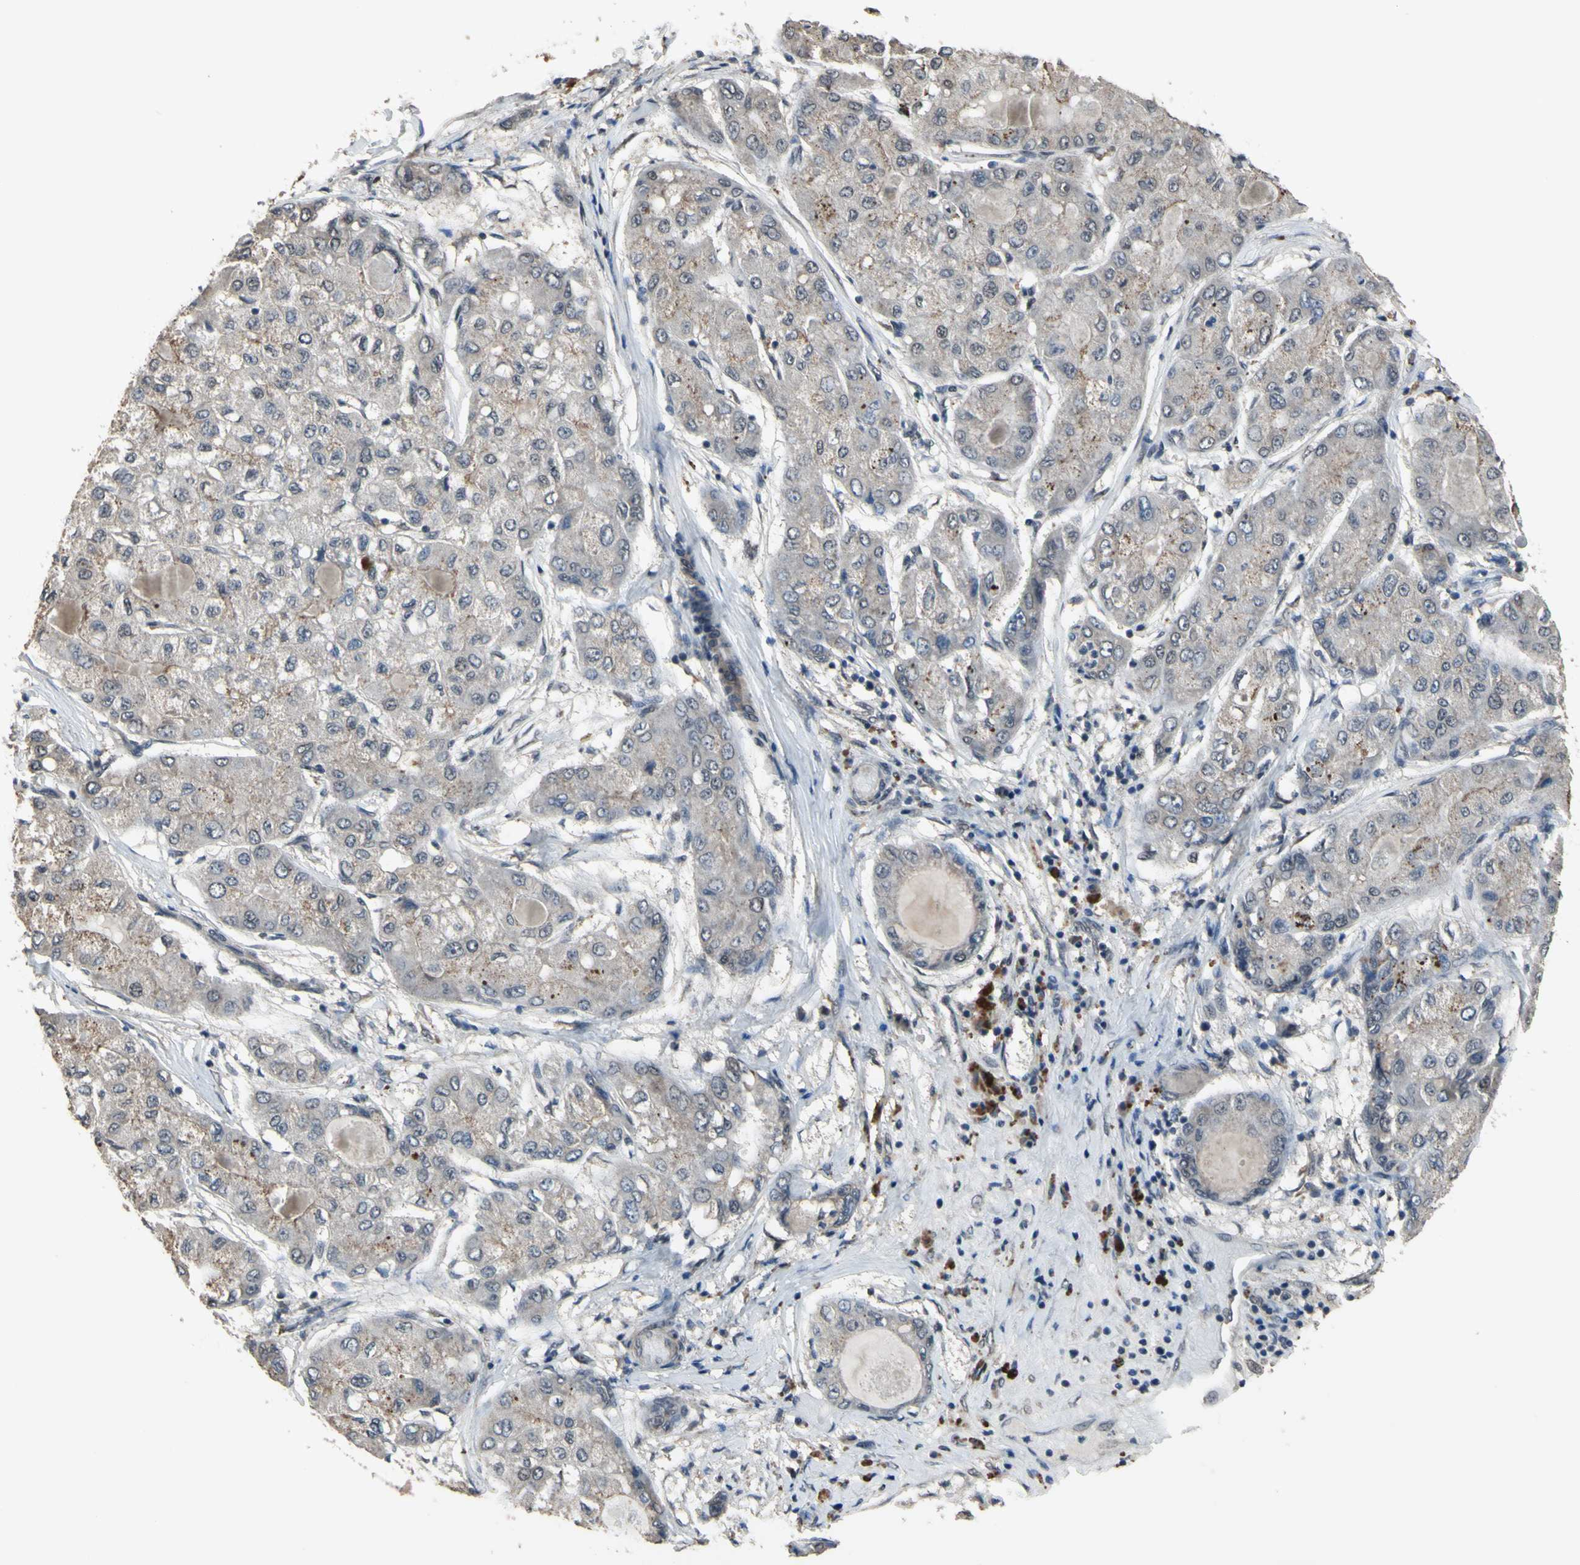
{"staining": {"intensity": "negative", "quantity": "none", "location": "none"}, "tissue": "liver cancer", "cell_type": "Tumor cells", "image_type": "cancer", "snomed": [{"axis": "morphology", "description": "Carcinoma, Hepatocellular, NOS"}, {"axis": "topography", "description": "Liver"}], "caption": "Tumor cells show no significant protein positivity in liver cancer (hepatocellular carcinoma).", "gene": "ZNF174", "patient": {"sex": "male", "age": 80}}